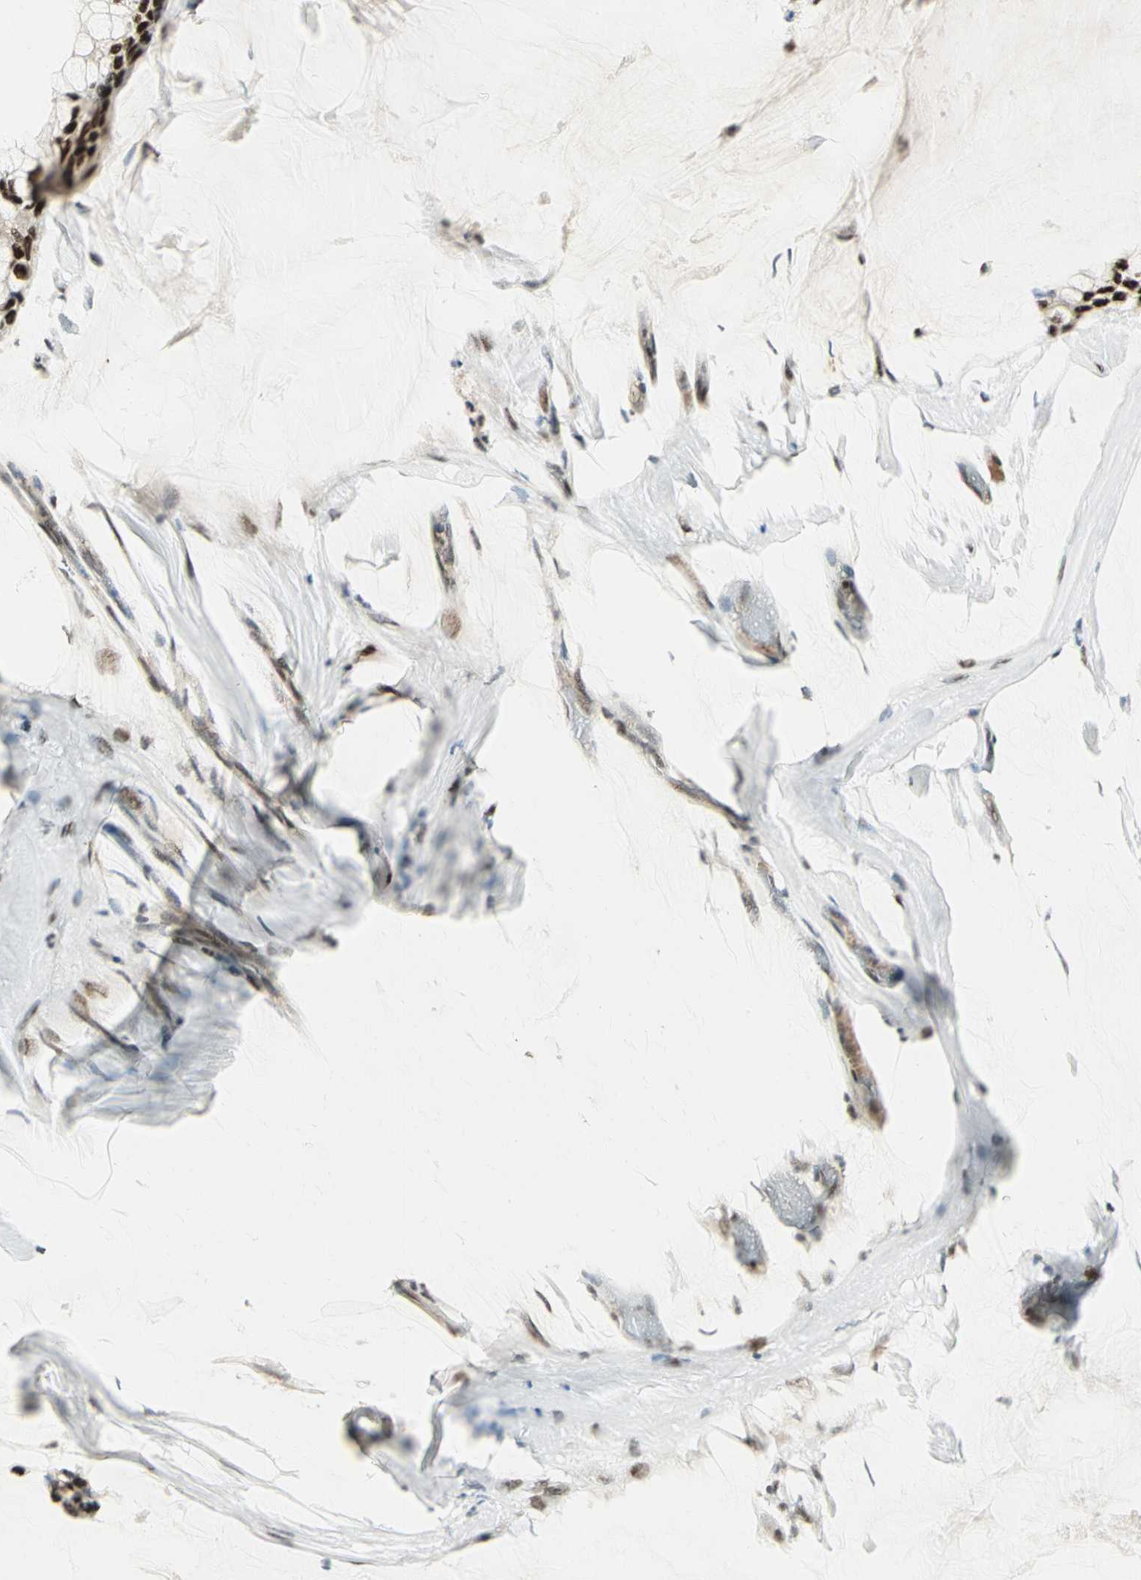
{"staining": {"intensity": "strong", "quantity": ">75%", "location": "nuclear"}, "tissue": "ovarian cancer", "cell_type": "Tumor cells", "image_type": "cancer", "snomed": [{"axis": "morphology", "description": "Cystadenocarcinoma, mucinous, NOS"}, {"axis": "topography", "description": "Ovary"}], "caption": "An immunohistochemistry (IHC) photomicrograph of tumor tissue is shown. Protein staining in brown shows strong nuclear positivity in ovarian cancer (mucinous cystadenocarcinoma) within tumor cells.", "gene": "CCNT1", "patient": {"sex": "female", "age": 39}}